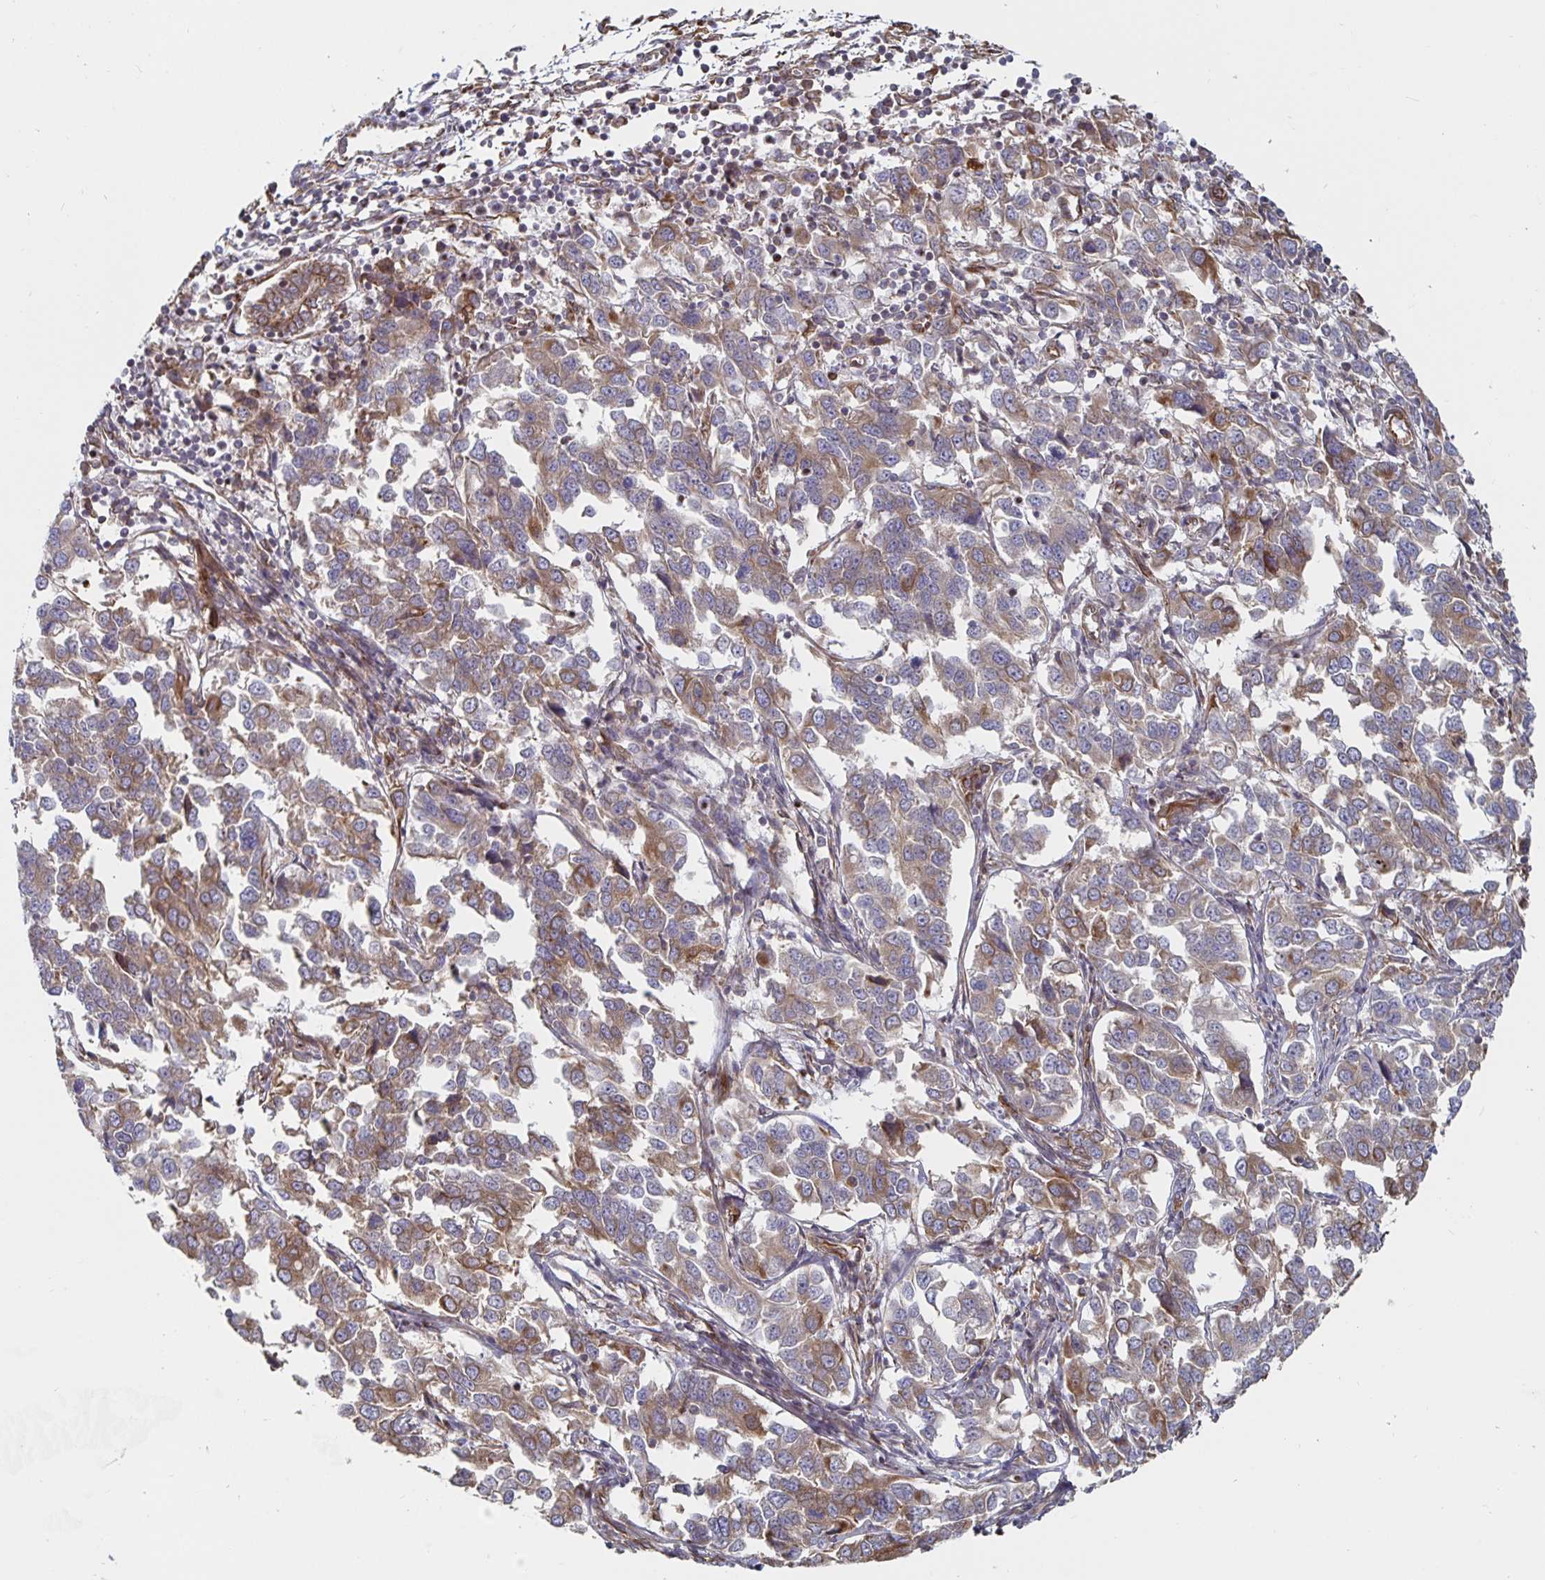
{"staining": {"intensity": "moderate", "quantity": "25%-75%", "location": "cytoplasmic/membranous"}, "tissue": "endometrial cancer", "cell_type": "Tumor cells", "image_type": "cancer", "snomed": [{"axis": "morphology", "description": "Adenocarcinoma, NOS"}, {"axis": "topography", "description": "Endometrium"}], "caption": "Endometrial cancer (adenocarcinoma) stained for a protein shows moderate cytoplasmic/membranous positivity in tumor cells.", "gene": "BCAP29", "patient": {"sex": "female", "age": 43}}